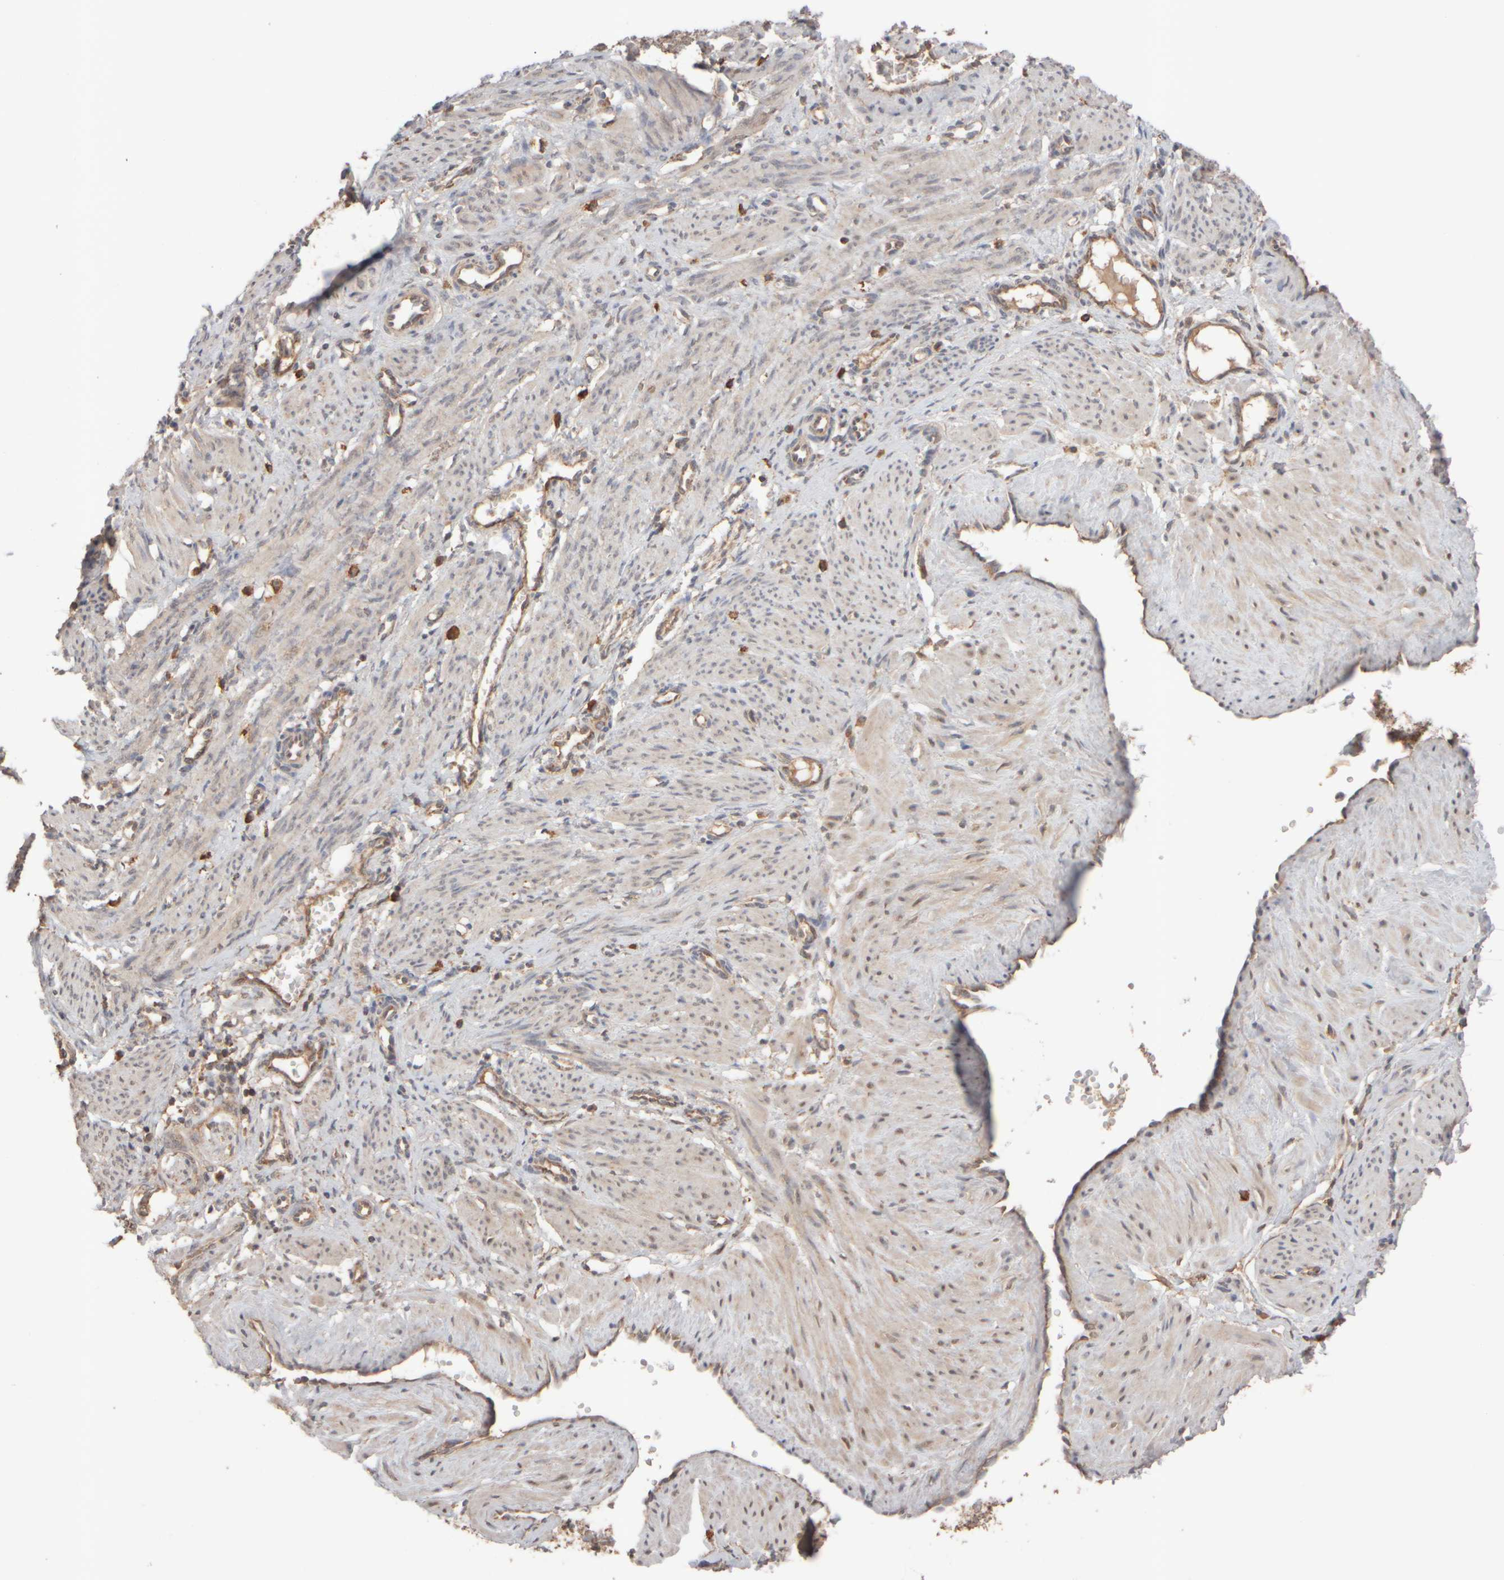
{"staining": {"intensity": "weak", "quantity": "25%-75%", "location": "cytoplasmic/membranous"}, "tissue": "smooth muscle", "cell_type": "Smooth muscle cells", "image_type": "normal", "snomed": [{"axis": "morphology", "description": "Normal tissue, NOS"}, {"axis": "topography", "description": "Endometrium"}], "caption": "IHC of normal human smooth muscle displays low levels of weak cytoplasmic/membranous expression in approximately 25%-75% of smooth muscle cells.", "gene": "EIF2B3", "patient": {"sex": "female", "age": 33}}